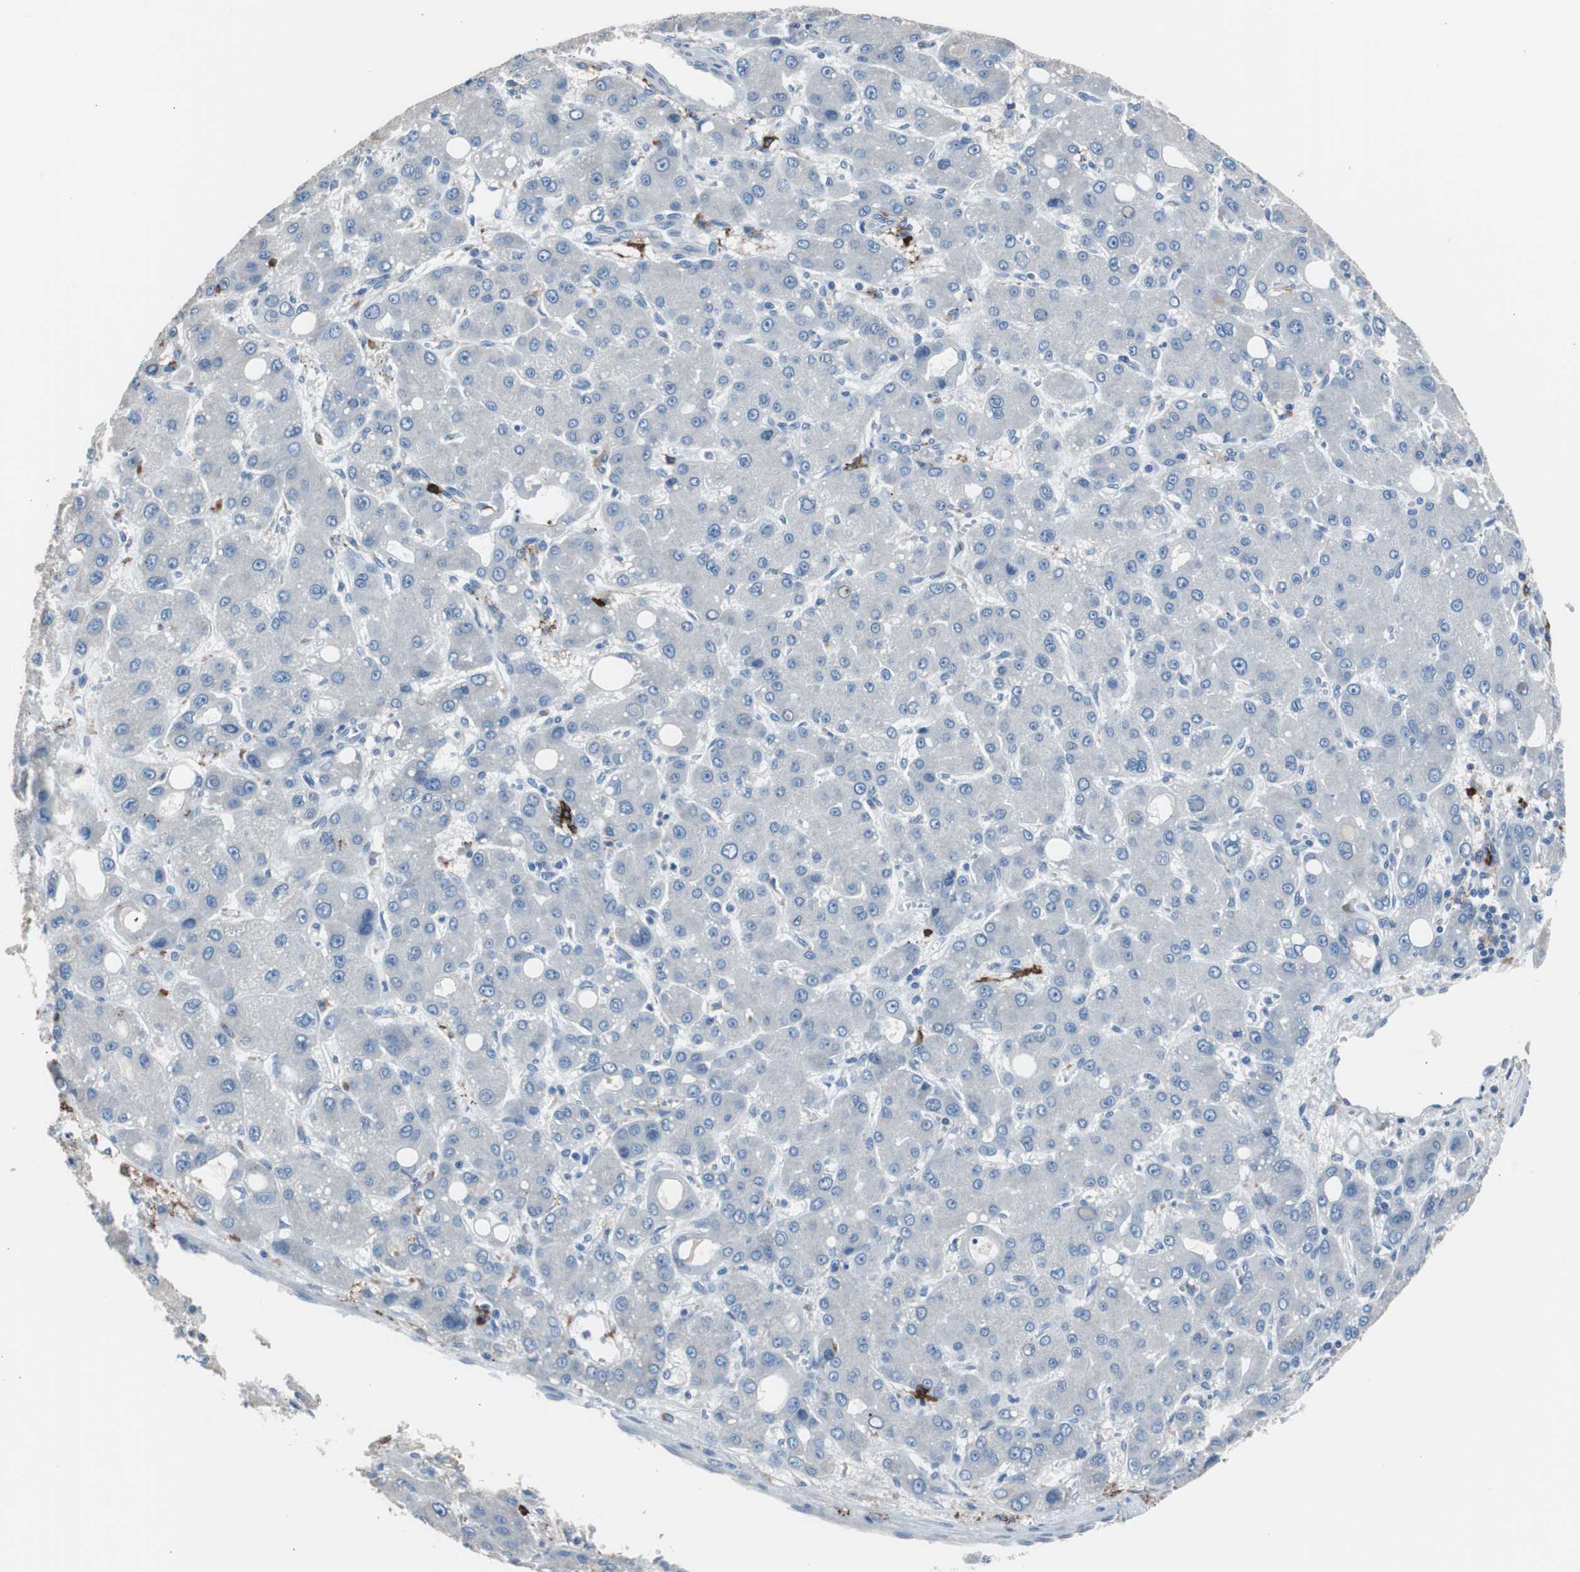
{"staining": {"intensity": "negative", "quantity": "none", "location": "none"}, "tissue": "liver cancer", "cell_type": "Tumor cells", "image_type": "cancer", "snomed": [{"axis": "morphology", "description": "Carcinoma, Hepatocellular, NOS"}, {"axis": "topography", "description": "Liver"}], "caption": "This is an immunohistochemistry image of human liver cancer. There is no staining in tumor cells.", "gene": "FCGR2B", "patient": {"sex": "male", "age": 55}}